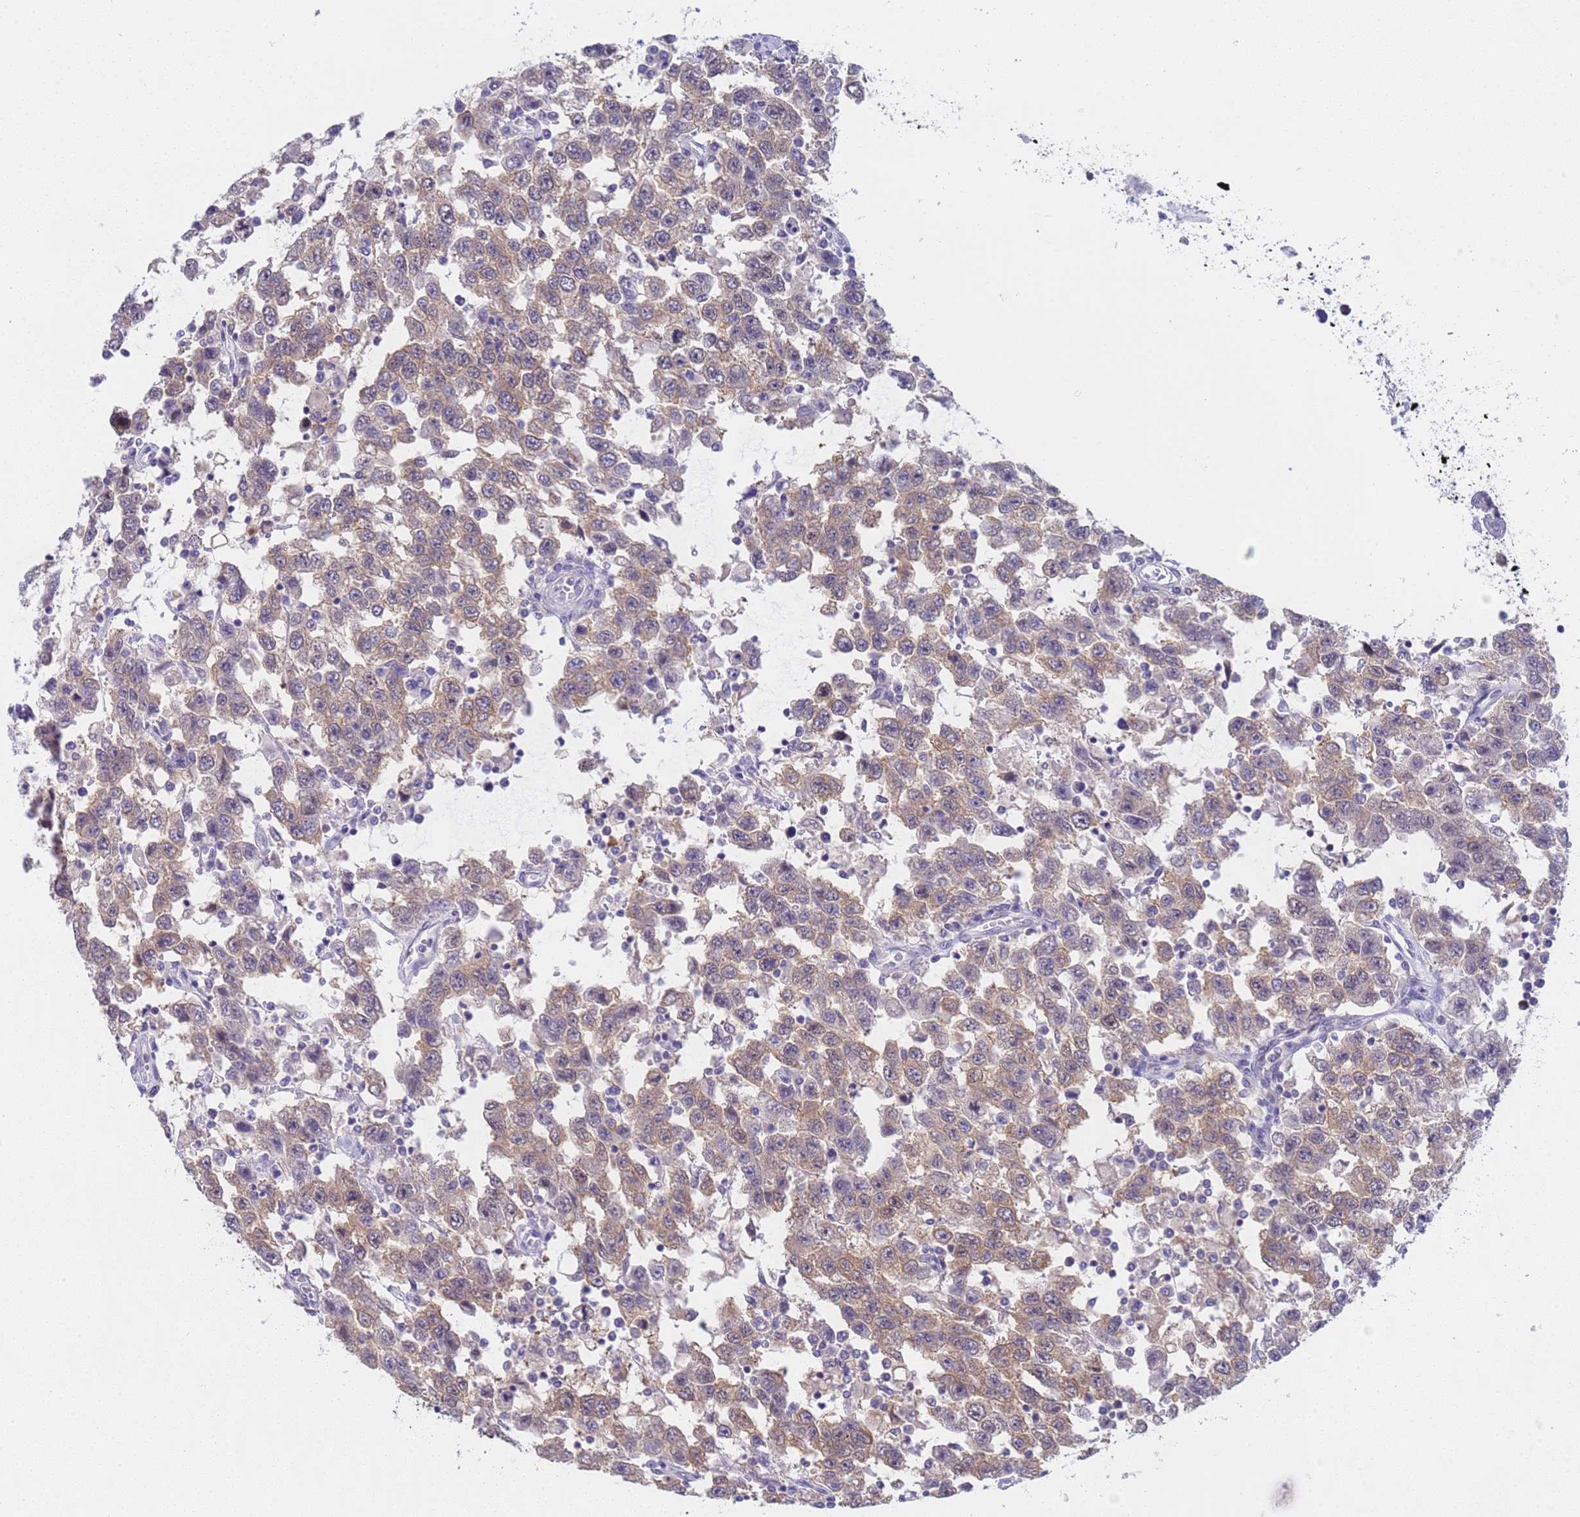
{"staining": {"intensity": "weak", "quantity": "25%-75%", "location": "cytoplasmic/membranous,nuclear"}, "tissue": "testis cancer", "cell_type": "Tumor cells", "image_type": "cancer", "snomed": [{"axis": "morphology", "description": "Seminoma, NOS"}, {"axis": "topography", "description": "Testis"}], "caption": "This is an image of immunohistochemistry staining of testis cancer (seminoma), which shows weak positivity in the cytoplasmic/membranous and nuclear of tumor cells.", "gene": "CAPN7", "patient": {"sex": "male", "age": 41}}